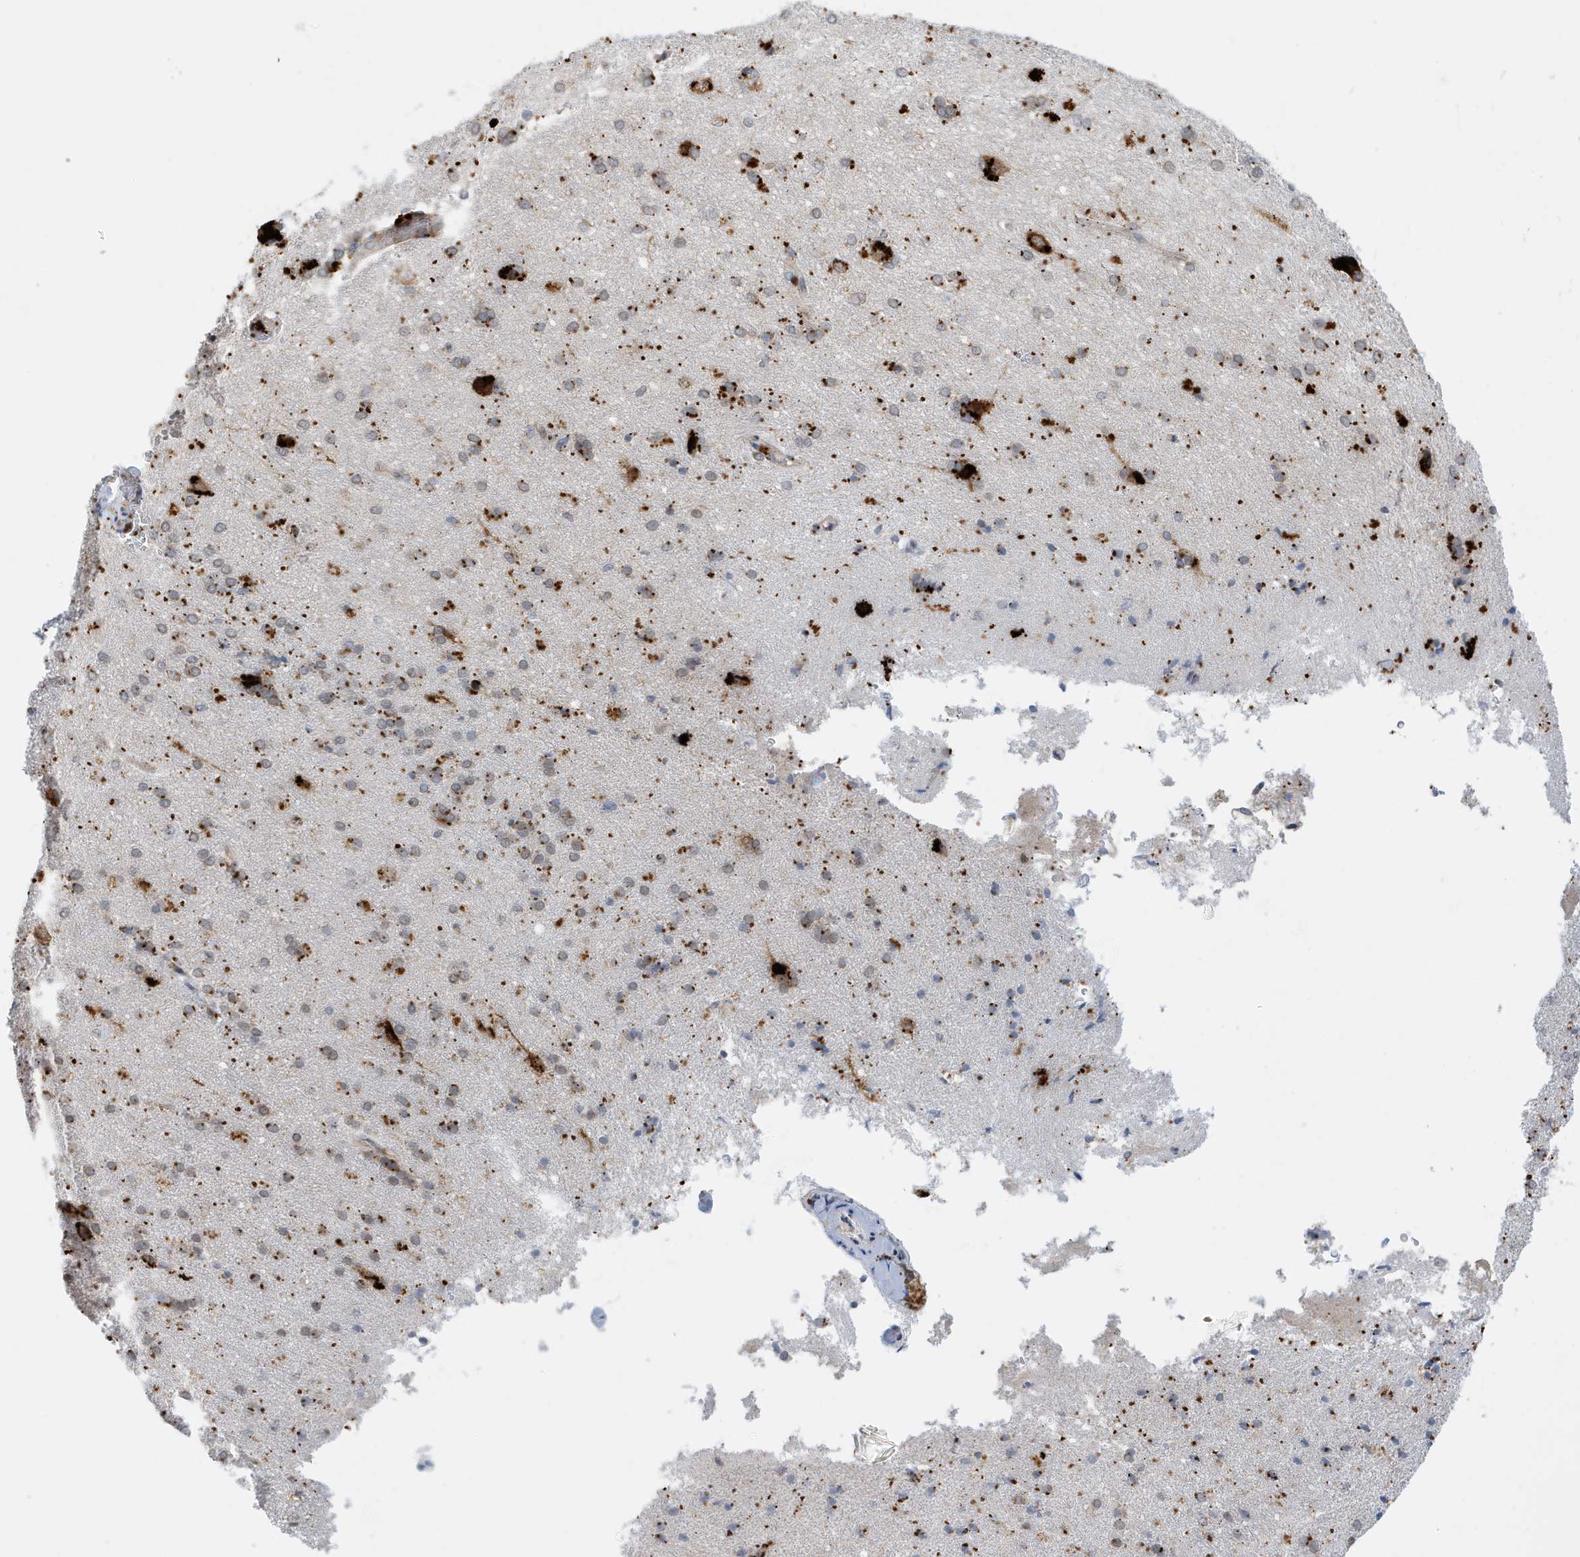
{"staining": {"intensity": "negative", "quantity": "none", "location": "none"}, "tissue": "cerebral cortex", "cell_type": "Endothelial cells", "image_type": "normal", "snomed": [{"axis": "morphology", "description": "Normal tissue, NOS"}, {"axis": "topography", "description": "Cerebral cortex"}], "caption": "This image is of benign cerebral cortex stained with IHC to label a protein in brown with the nuclei are counter-stained blue. There is no positivity in endothelial cells. (Stains: DAB immunohistochemistry with hematoxylin counter stain, Microscopy: brightfield microscopy at high magnification).", "gene": "ZNF507", "patient": {"sex": "male", "age": 62}}